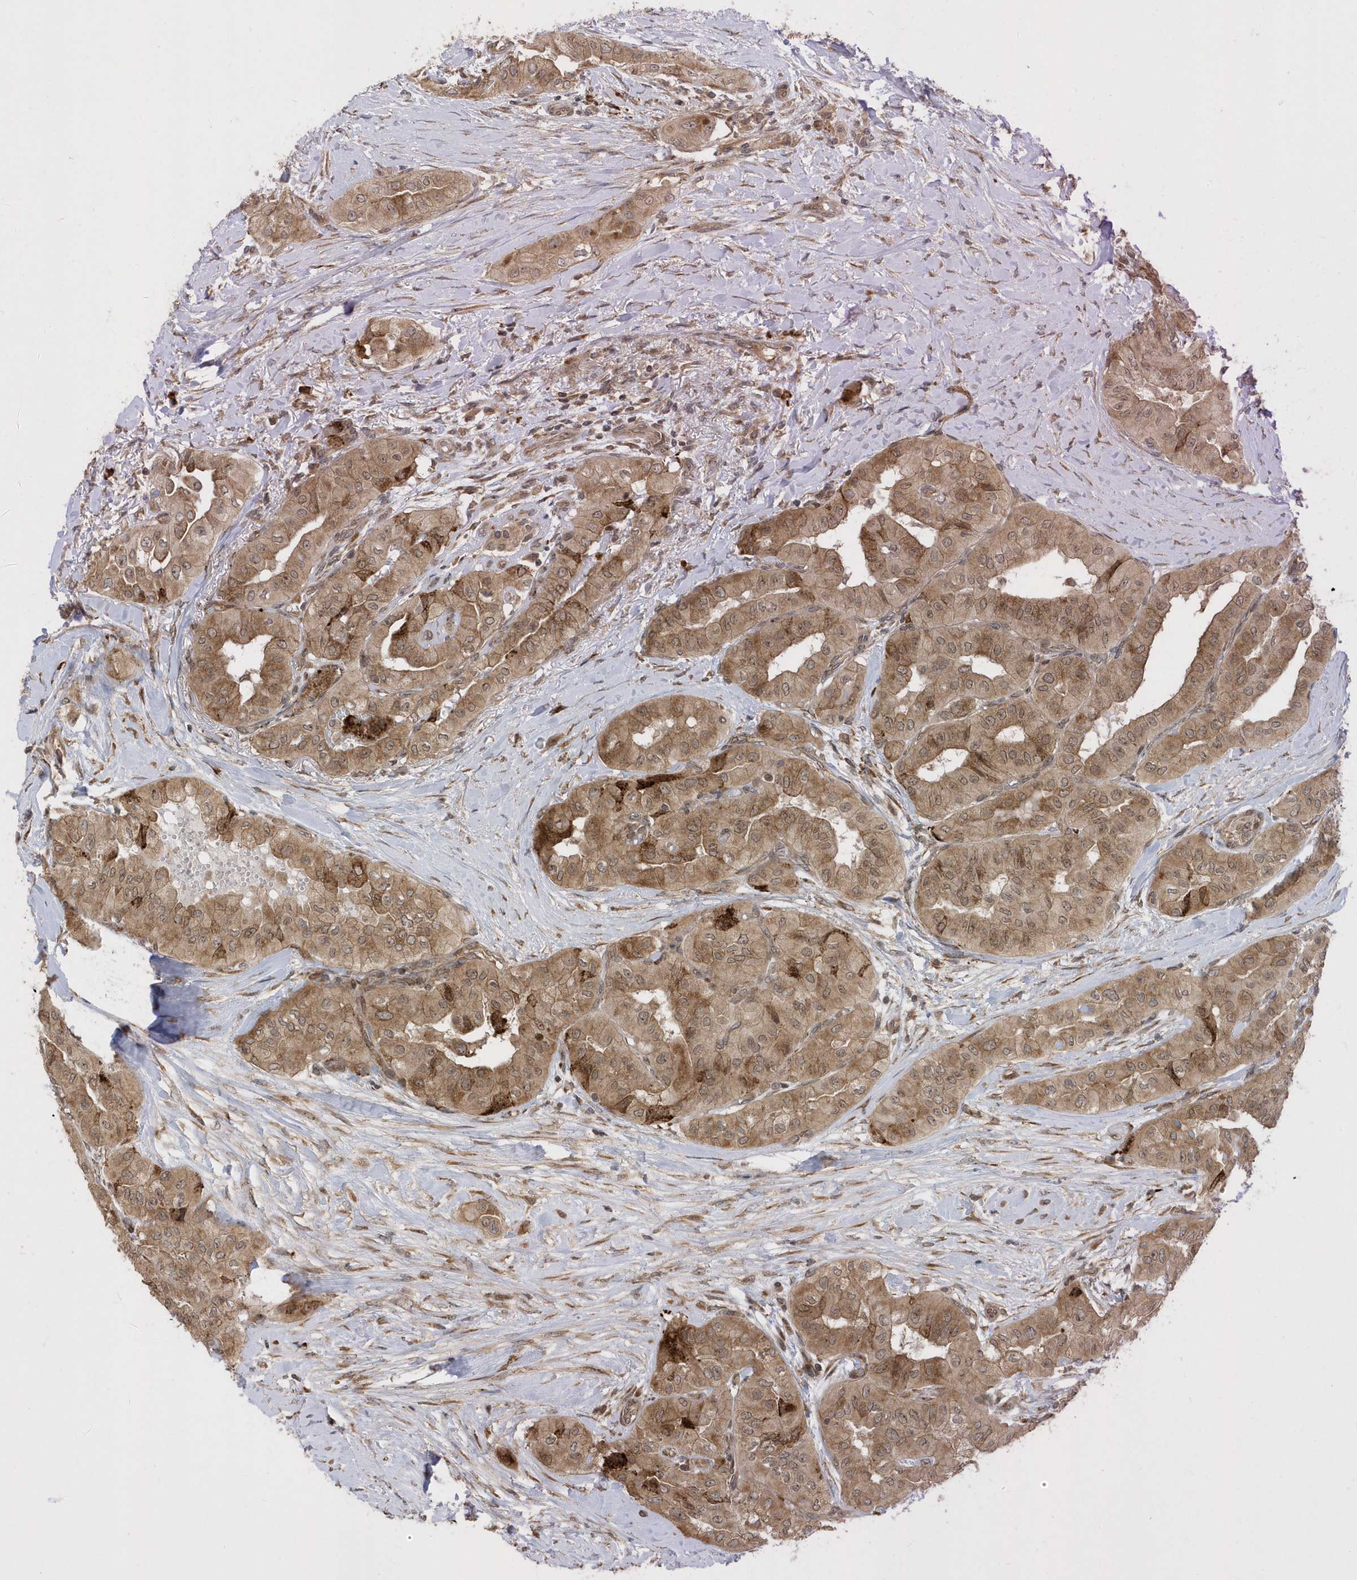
{"staining": {"intensity": "moderate", "quantity": ">75%", "location": "cytoplasmic/membranous,nuclear"}, "tissue": "thyroid cancer", "cell_type": "Tumor cells", "image_type": "cancer", "snomed": [{"axis": "morphology", "description": "Papillary adenocarcinoma, NOS"}, {"axis": "topography", "description": "Thyroid gland"}], "caption": "Papillary adenocarcinoma (thyroid) stained with immunohistochemistry reveals moderate cytoplasmic/membranous and nuclear positivity in approximately >75% of tumor cells. The staining is performed using DAB brown chromogen to label protein expression. The nuclei are counter-stained blue using hematoxylin.", "gene": "METTL21A", "patient": {"sex": "female", "age": 59}}